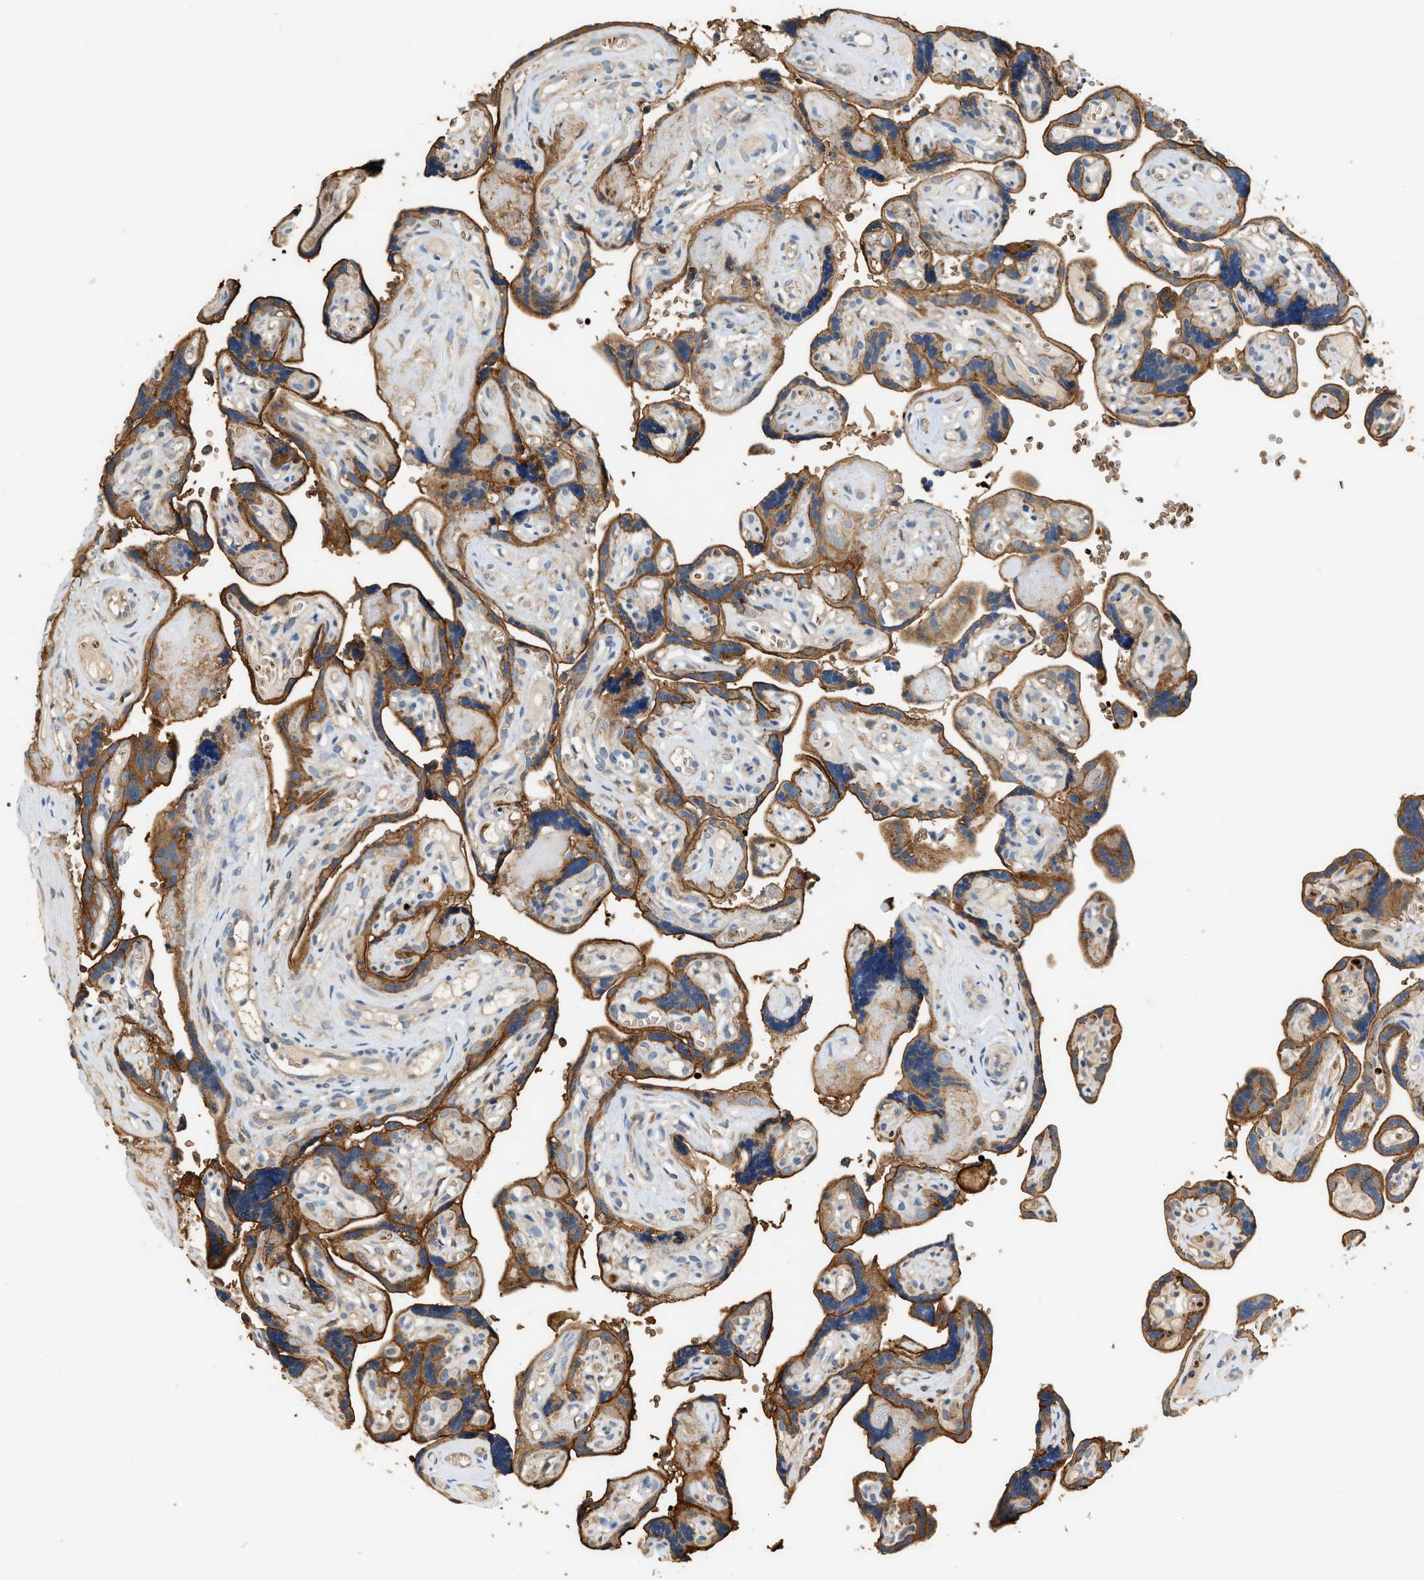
{"staining": {"intensity": "weak", "quantity": "<25%", "location": "cytoplasmic/membranous"}, "tissue": "placenta", "cell_type": "Decidual cells", "image_type": "normal", "snomed": [{"axis": "morphology", "description": "Normal tissue, NOS"}, {"axis": "topography", "description": "Placenta"}], "caption": "IHC micrograph of normal placenta stained for a protein (brown), which reveals no positivity in decidual cells. The staining was performed using DAB to visualize the protein expression in brown, while the nuclei were stained in blue with hematoxylin (Magnification: 20x).", "gene": "CYTH2", "patient": {"sex": "female", "age": 30}}